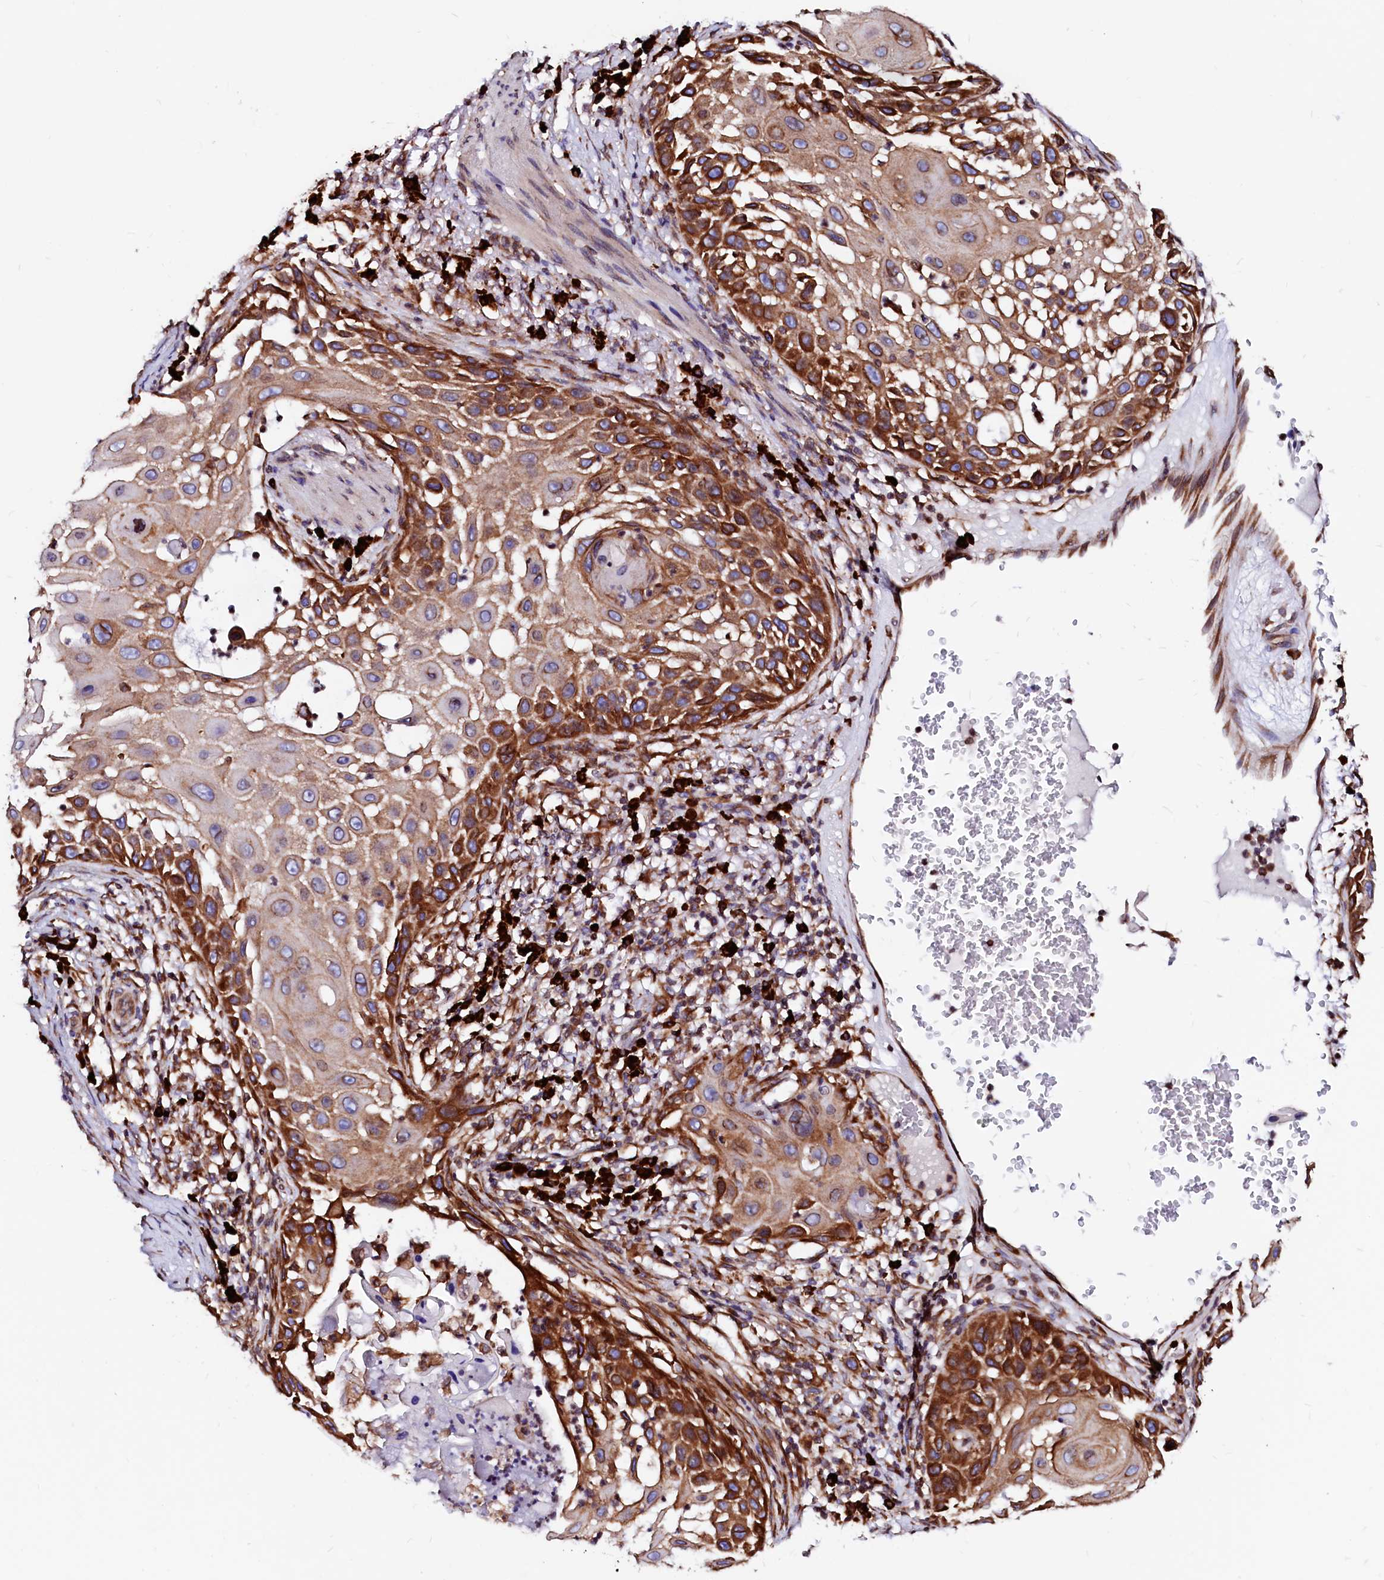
{"staining": {"intensity": "strong", "quantity": ">75%", "location": "cytoplasmic/membranous"}, "tissue": "skin cancer", "cell_type": "Tumor cells", "image_type": "cancer", "snomed": [{"axis": "morphology", "description": "Squamous cell carcinoma, NOS"}, {"axis": "topography", "description": "Skin"}], "caption": "An IHC photomicrograph of neoplastic tissue is shown. Protein staining in brown labels strong cytoplasmic/membranous positivity in skin squamous cell carcinoma within tumor cells.", "gene": "DERL1", "patient": {"sex": "female", "age": 44}}